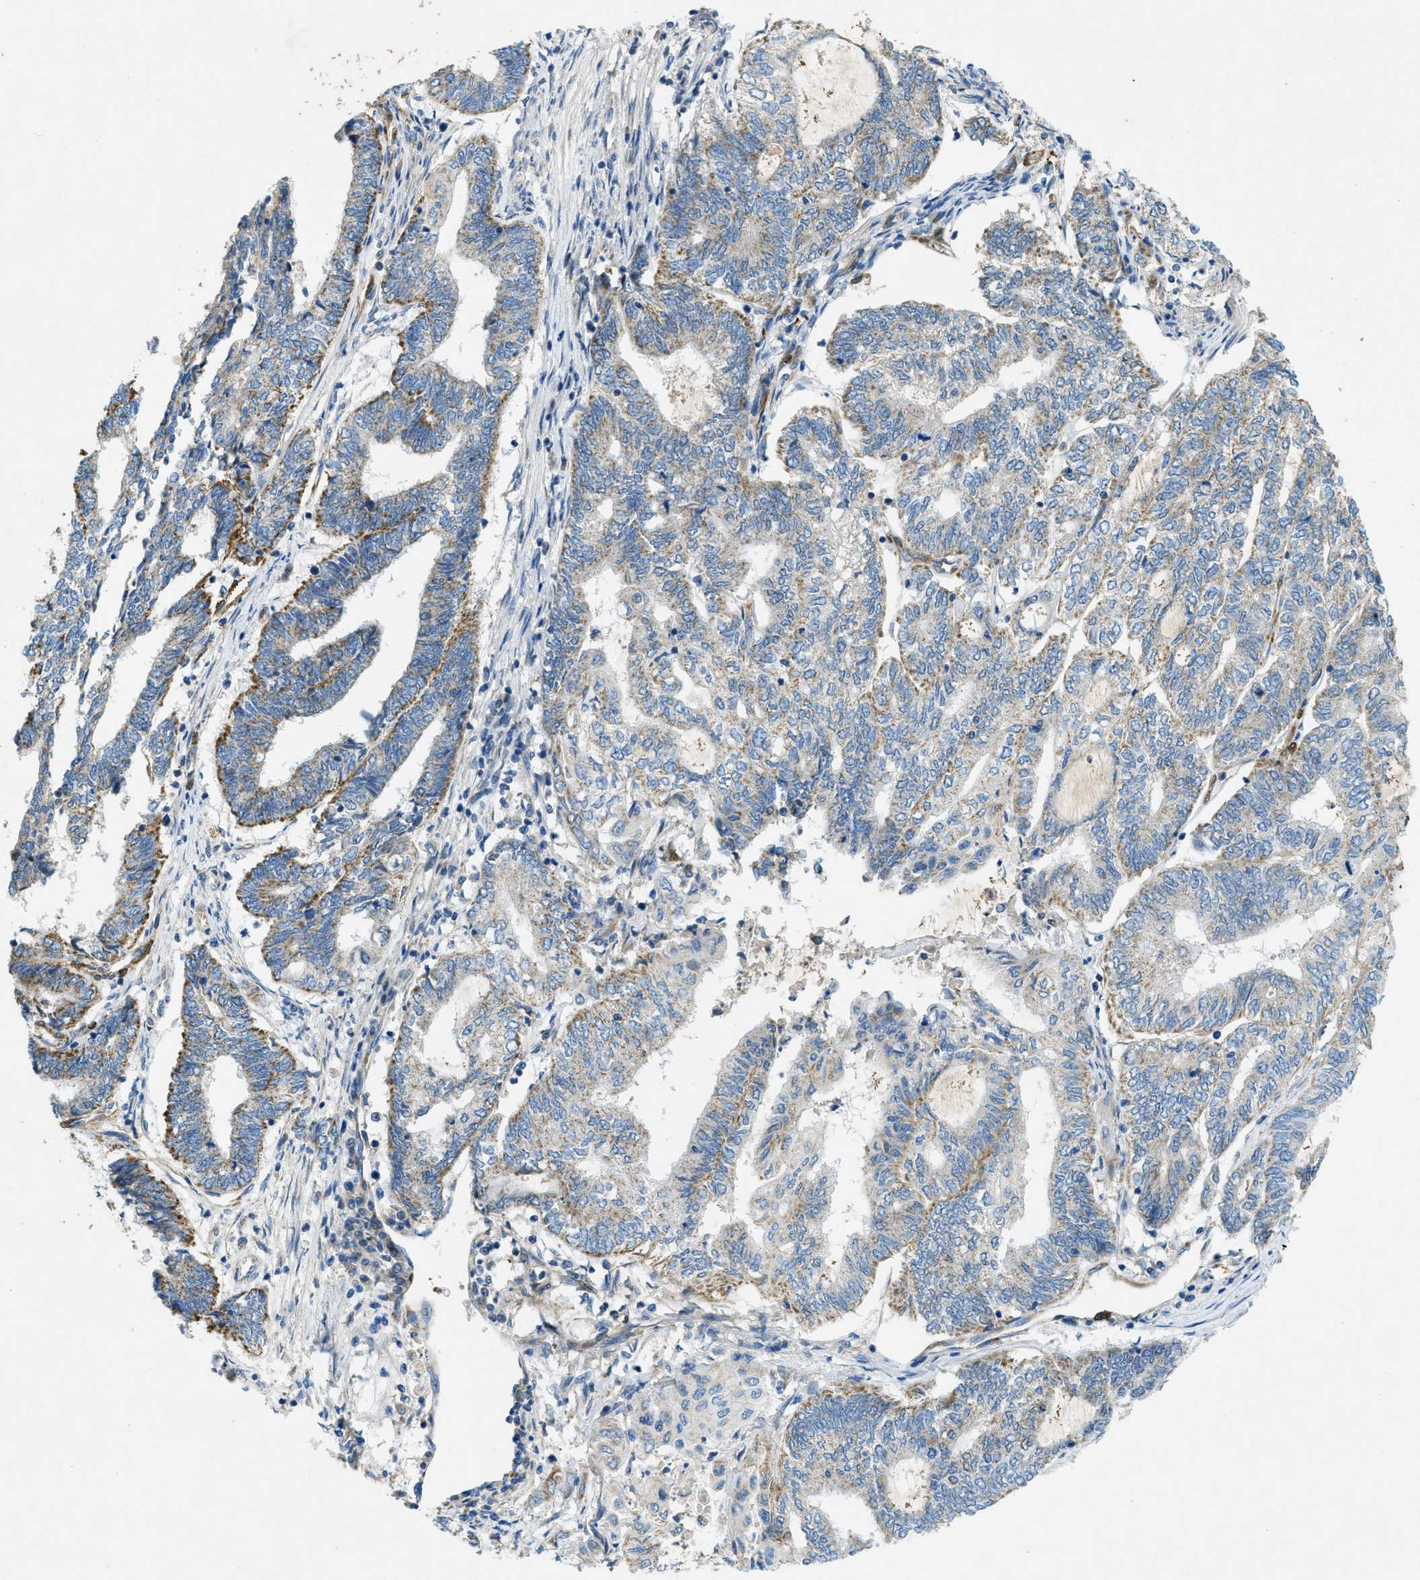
{"staining": {"intensity": "moderate", "quantity": "25%-75%", "location": "cytoplasmic/membranous"}, "tissue": "endometrial cancer", "cell_type": "Tumor cells", "image_type": "cancer", "snomed": [{"axis": "morphology", "description": "Adenocarcinoma, NOS"}, {"axis": "topography", "description": "Uterus"}, {"axis": "topography", "description": "Endometrium"}], "caption": "This image displays endometrial adenocarcinoma stained with IHC to label a protein in brown. The cytoplasmic/membranous of tumor cells show moderate positivity for the protein. Nuclei are counter-stained blue.", "gene": "CYGB", "patient": {"sex": "female", "age": 70}}